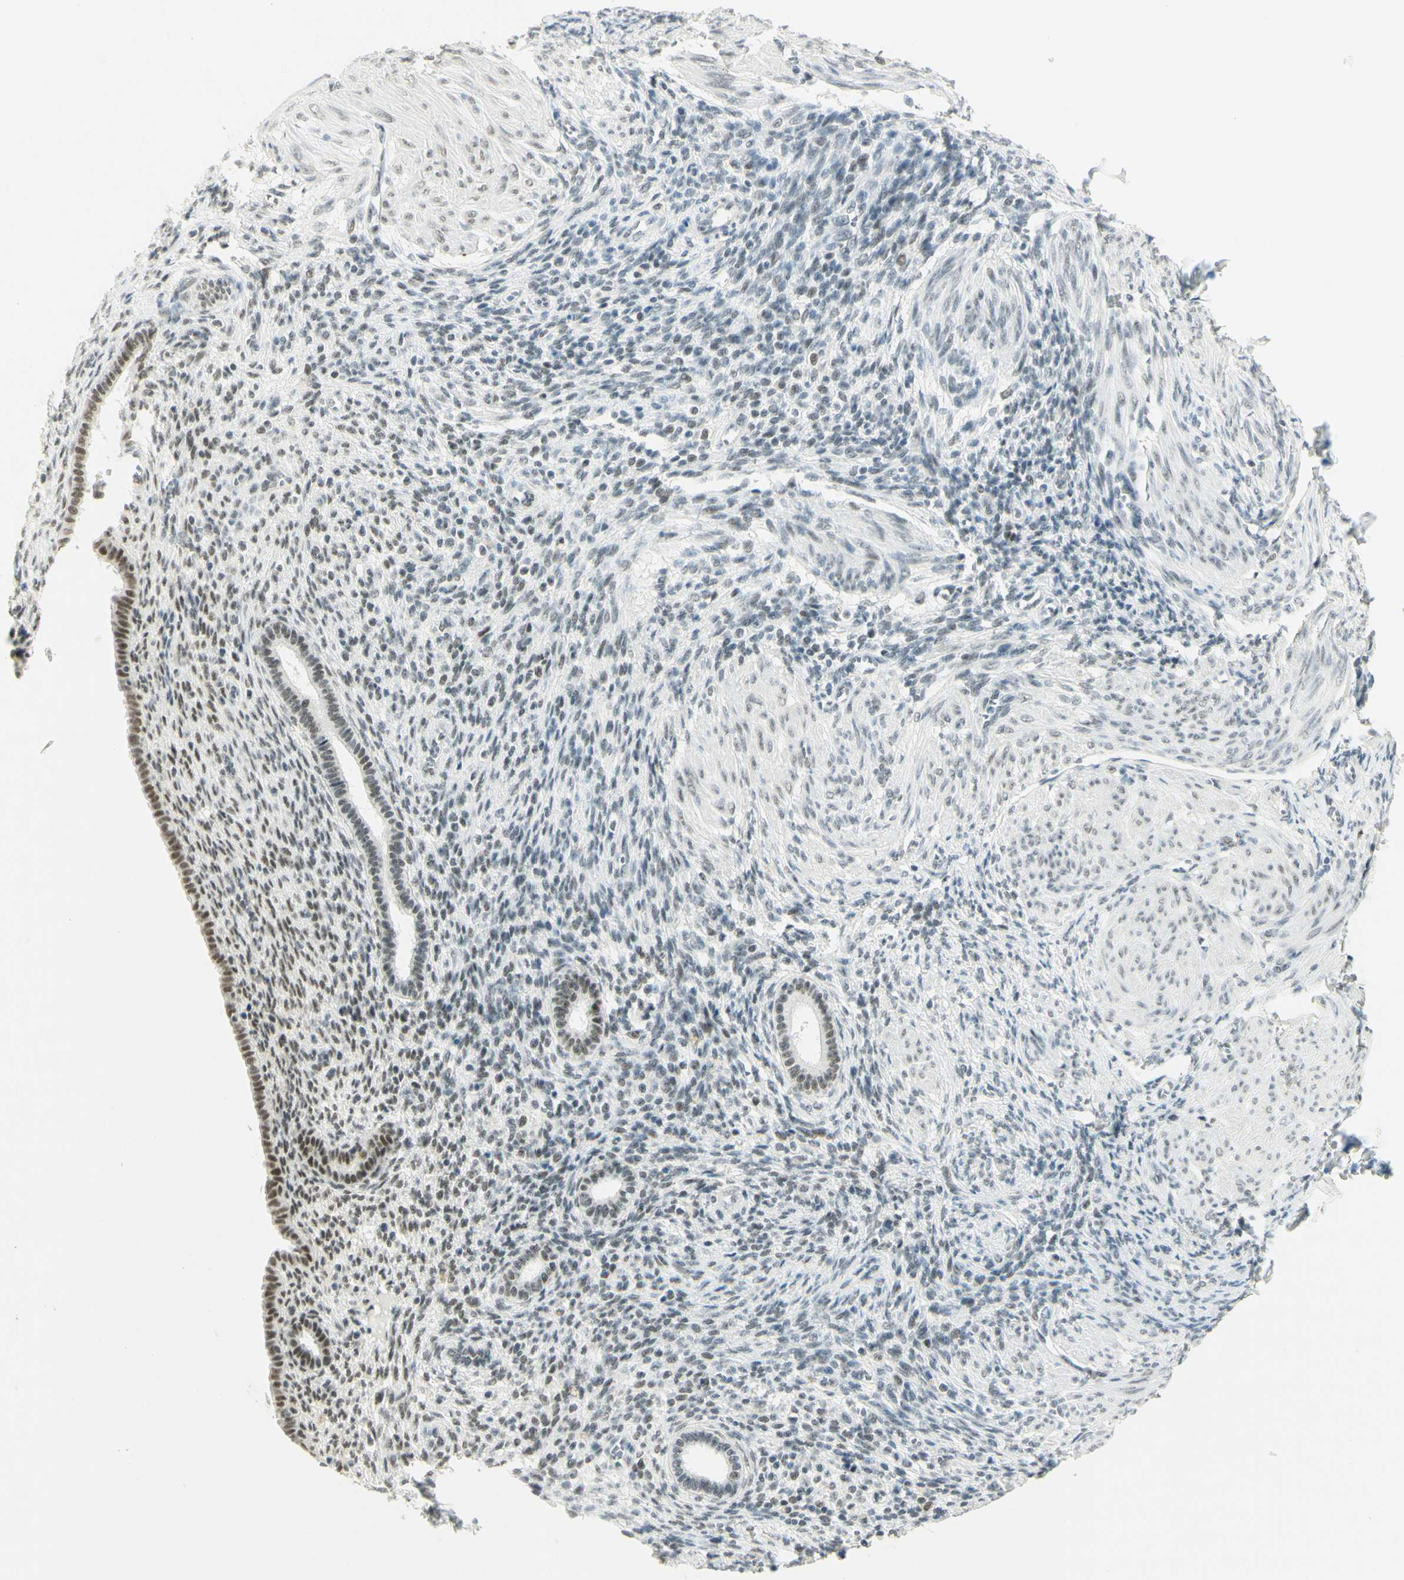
{"staining": {"intensity": "weak", "quantity": "25%-75%", "location": "nuclear"}, "tissue": "endometrium", "cell_type": "Cells in endometrial stroma", "image_type": "normal", "snomed": [{"axis": "morphology", "description": "Normal tissue, NOS"}, {"axis": "topography", "description": "Endometrium"}], "caption": "Immunohistochemistry image of unremarkable endometrium: human endometrium stained using immunohistochemistry (IHC) shows low levels of weak protein expression localized specifically in the nuclear of cells in endometrial stroma, appearing as a nuclear brown color.", "gene": "PMS2", "patient": {"sex": "female", "age": 72}}